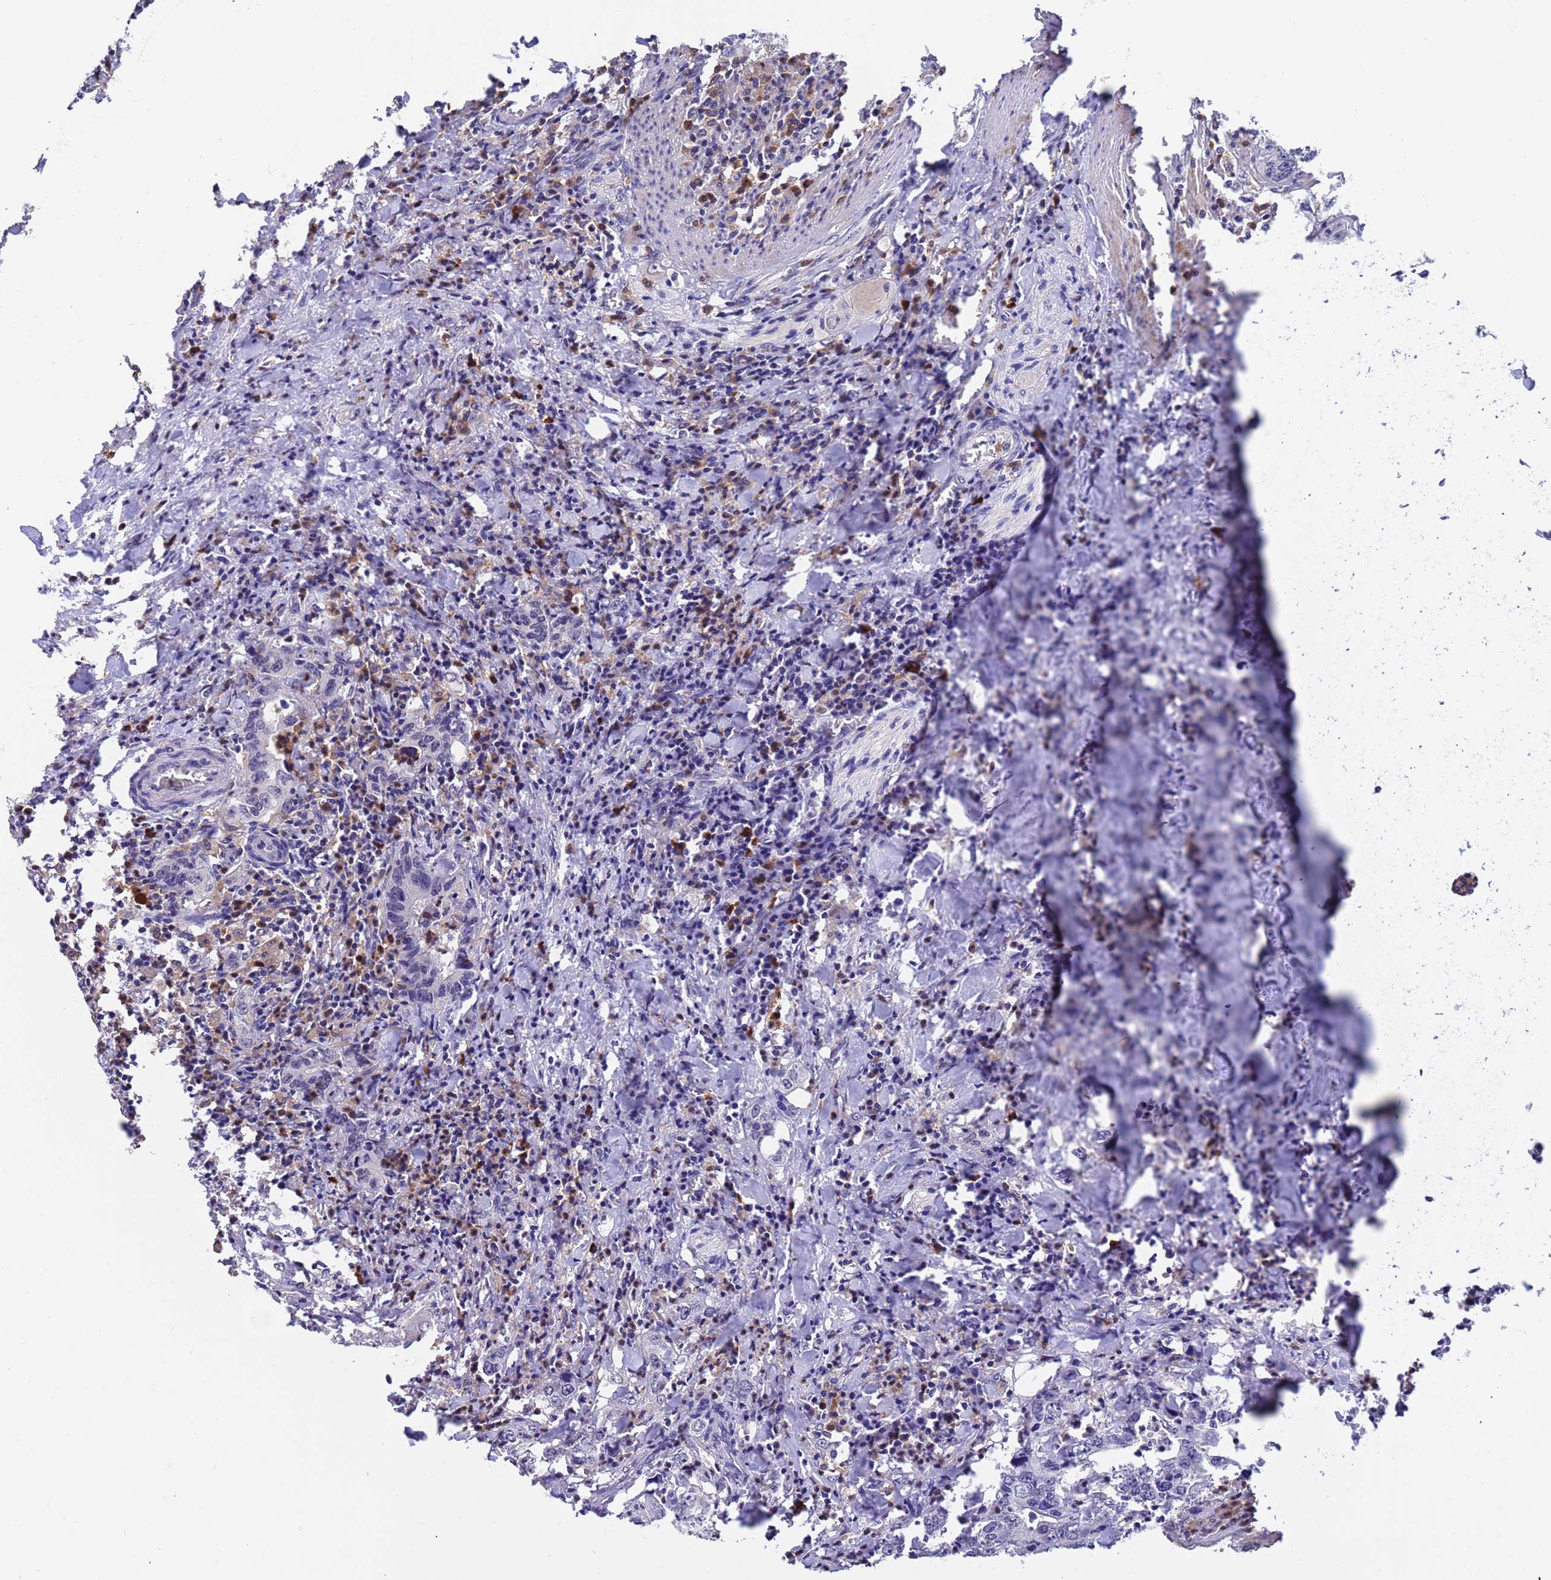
{"staining": {"intensity": "negative", "quantity": "none", "location": "none"}, "tissue": "colorectal cancer", "cell_type": "Tumor cells", "image_type": "cancer", "snomed": [{"axis": "morphology", "description": "Adenocarcinoma, NOS"}, {"axis": "topography", "description": "Colon"}], "caption": "Immunohistochemistry (IHC) of human adenocarcinoma (colorectal) shows no expression in tumor cells.", "gene": "AMPD3", "patient": {"sex": "female", "age": 75}}